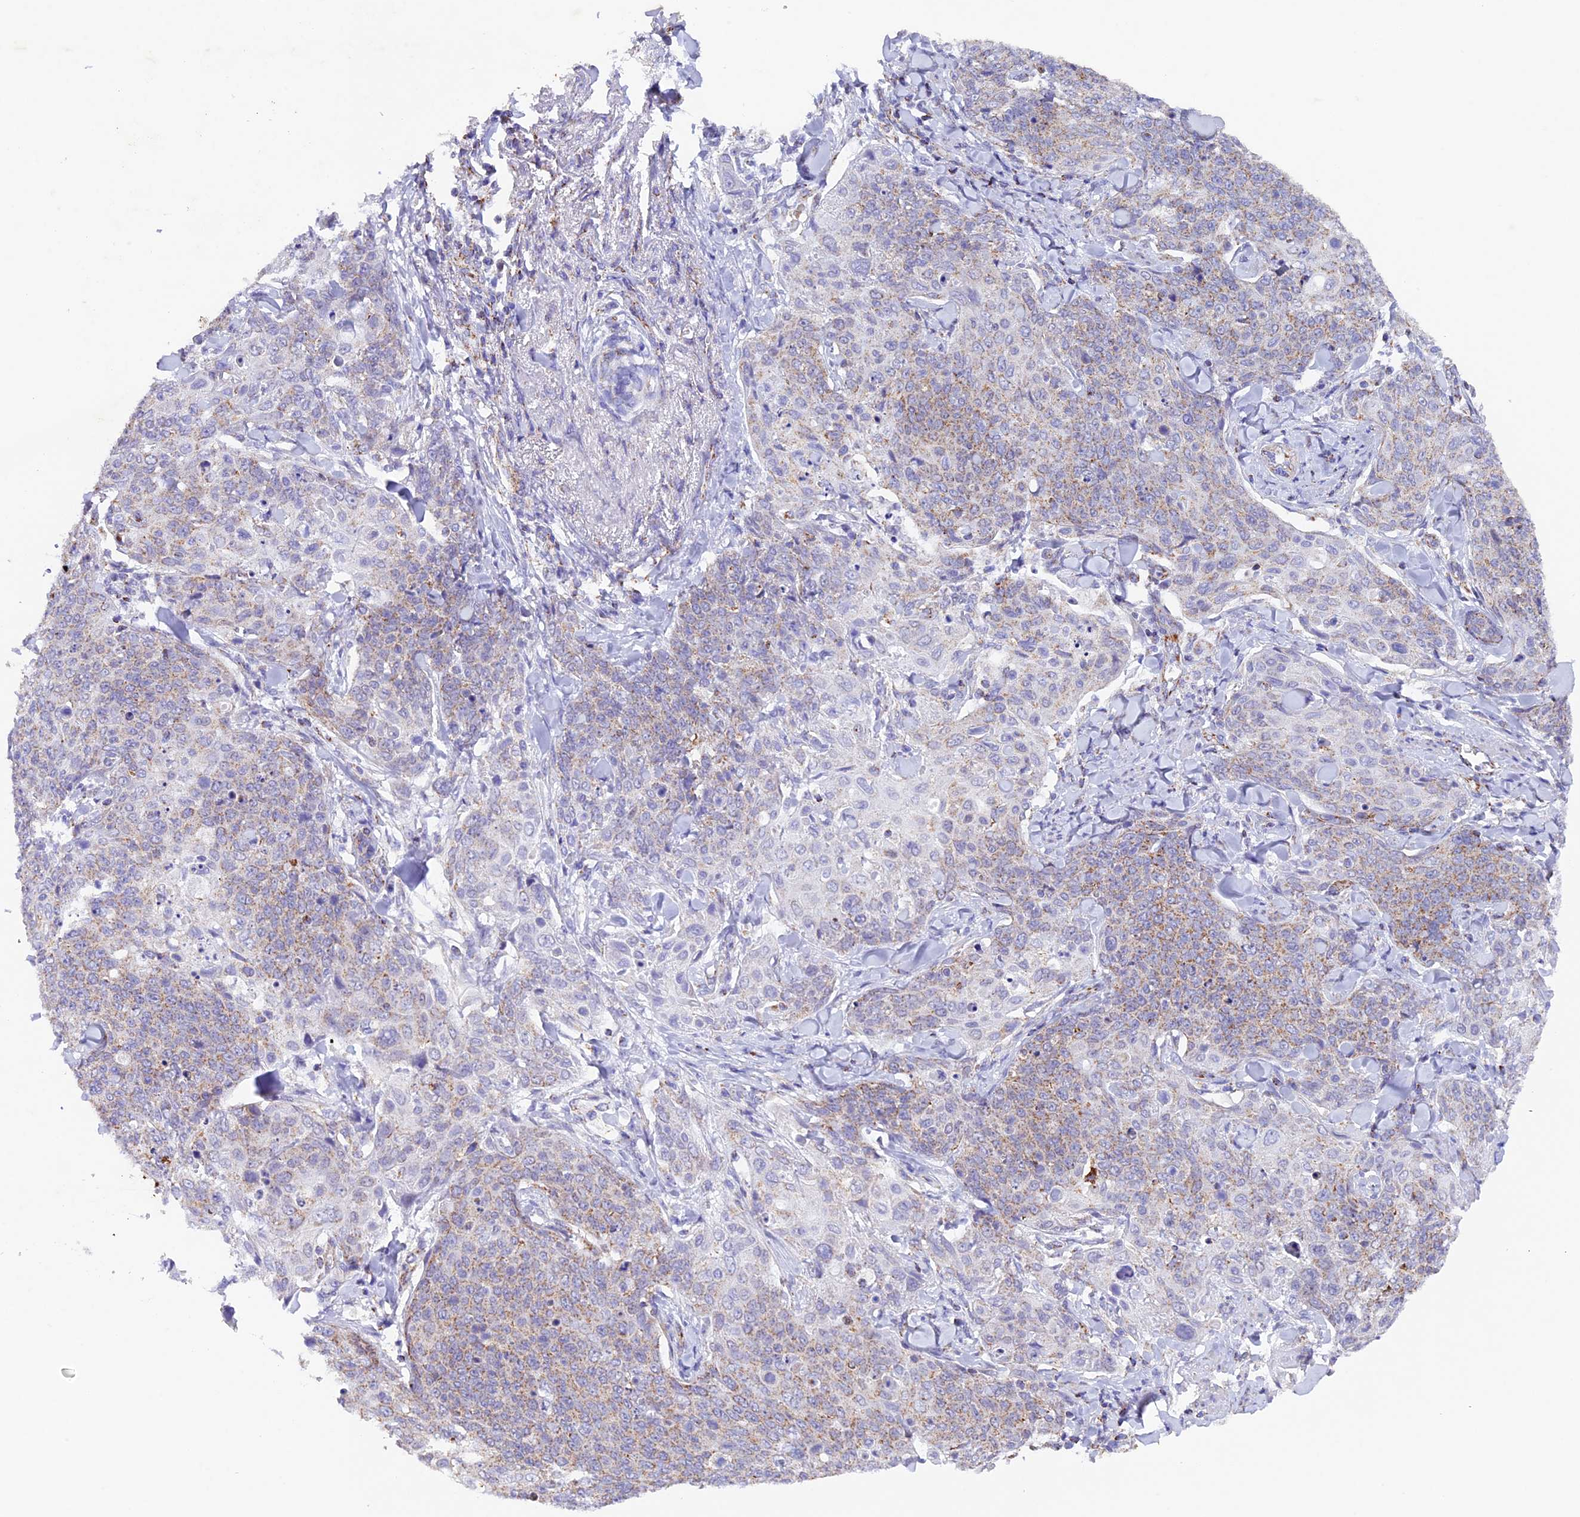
{"staining": {"intensity": "weak", "quantity": "25%-75%", "location": "cytoplasmic/membranous"}, "tissue": "skin cancer", "cell_type": "Tumor cells", "image_type": "cancer", "snomed": [{"axis": "morphology", "description": "Squamous cell carcinoma, NOS"}, {"axis": "topography", "description": "Skin"}, {"axis": "topography", "description": "Vulva"}], "caption": "Skin cancer (squamous cell carcinoma) was stained to show a protein in brown. There is low levels of weak cytoplasmic/membranous expression in about 25%-75% of tumor cells. Nuclei are stained in blue.", "gene": "TFAM", "patient": {"sex": "female", "age": 85}}